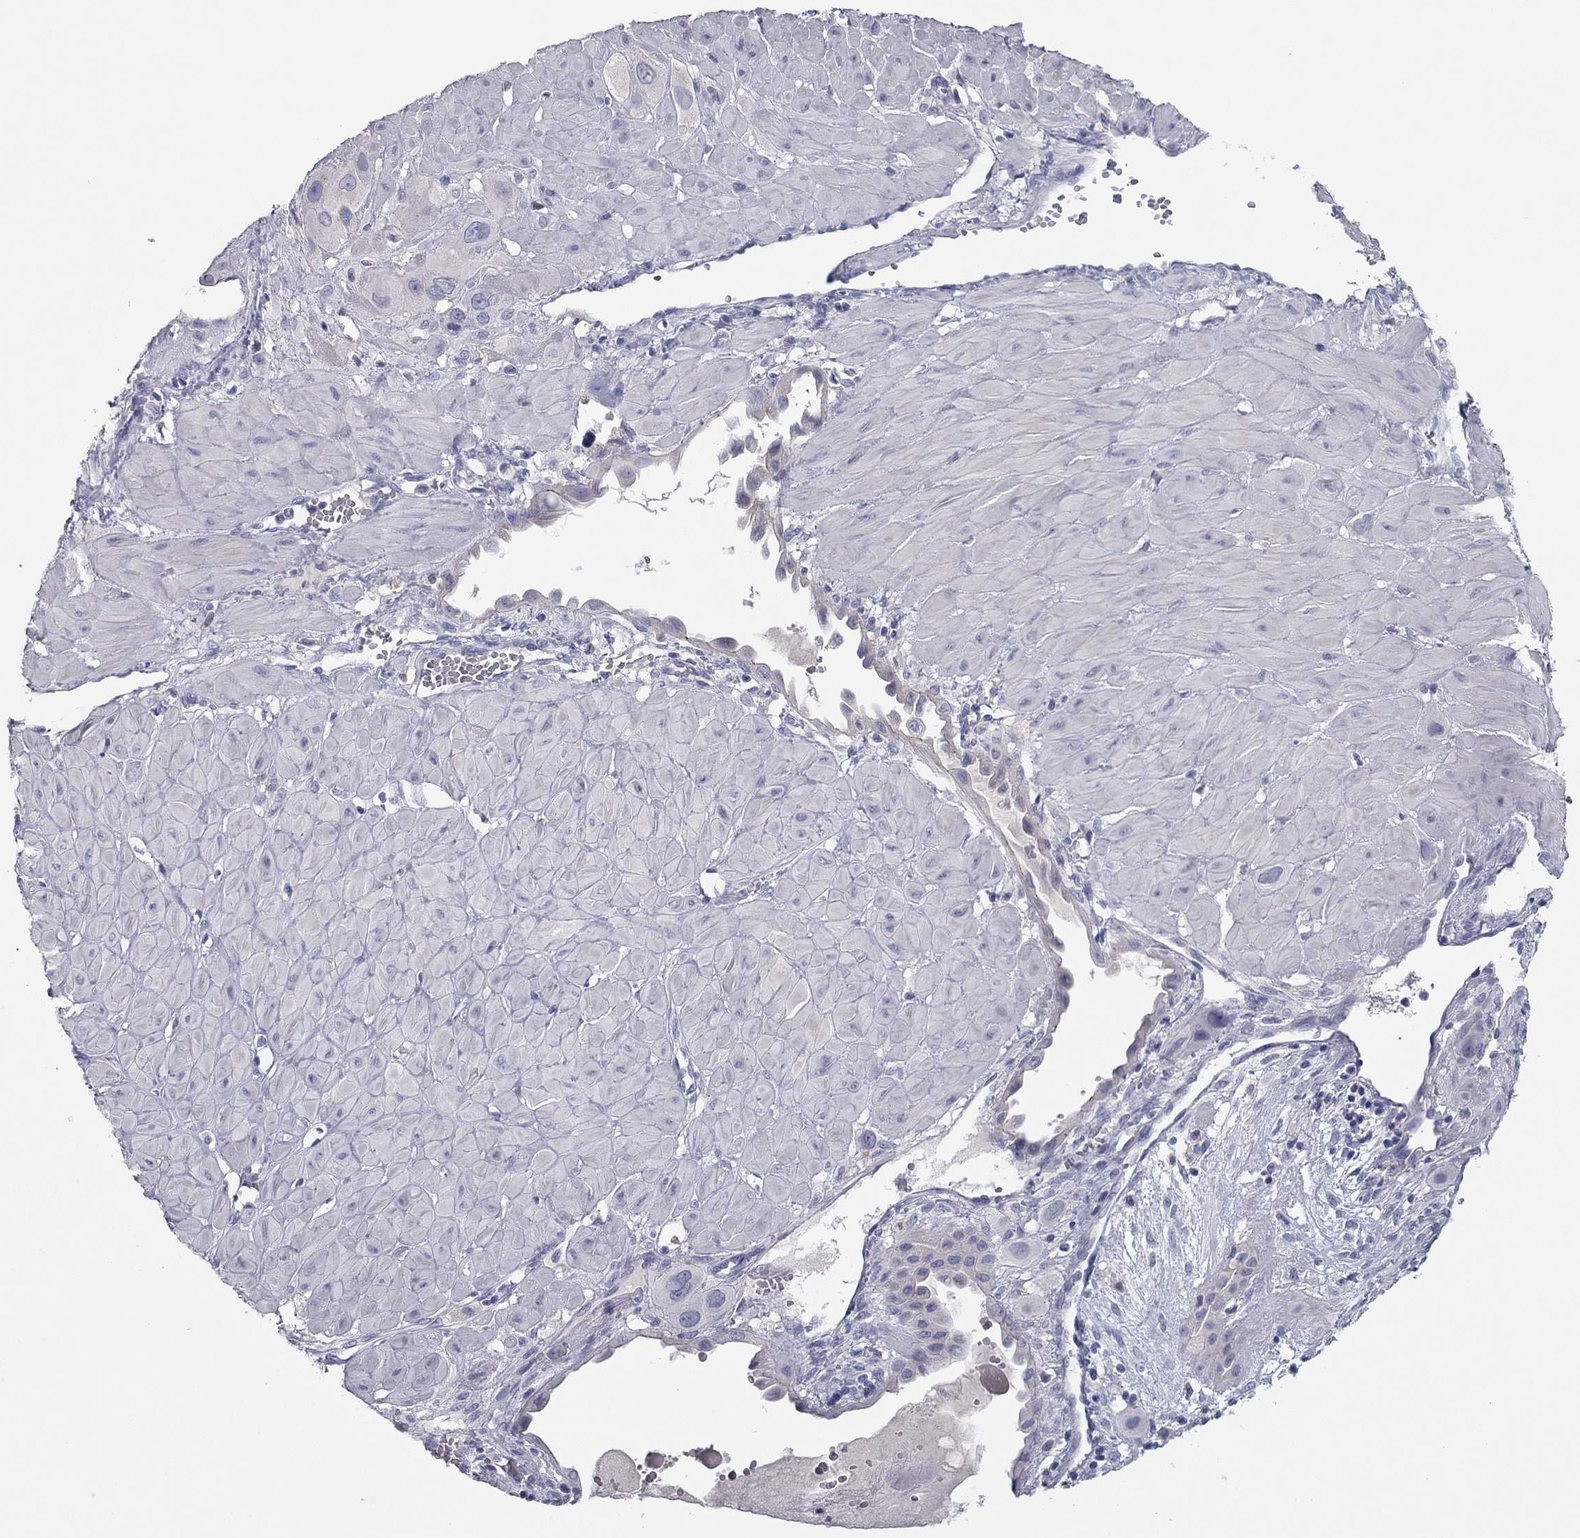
{"staining": {"intensity": "negative", "quantity": "none", "location": "none"}, "tissue": "cervical cancer", "cell_type": "Tumor cells", "image_type": "cancer", "snomed": [{"axis": "morphology", "description": "Squamous cell carcinoma, NOS"}, {"axis": "topography", "description": "Cervix"}], "caption": "There is no significant staining in tumor cells of squamous cell carcinoma (cervical).", "gene": "CNTNAP4", "patient": {"sex": "female", "age": 34}}